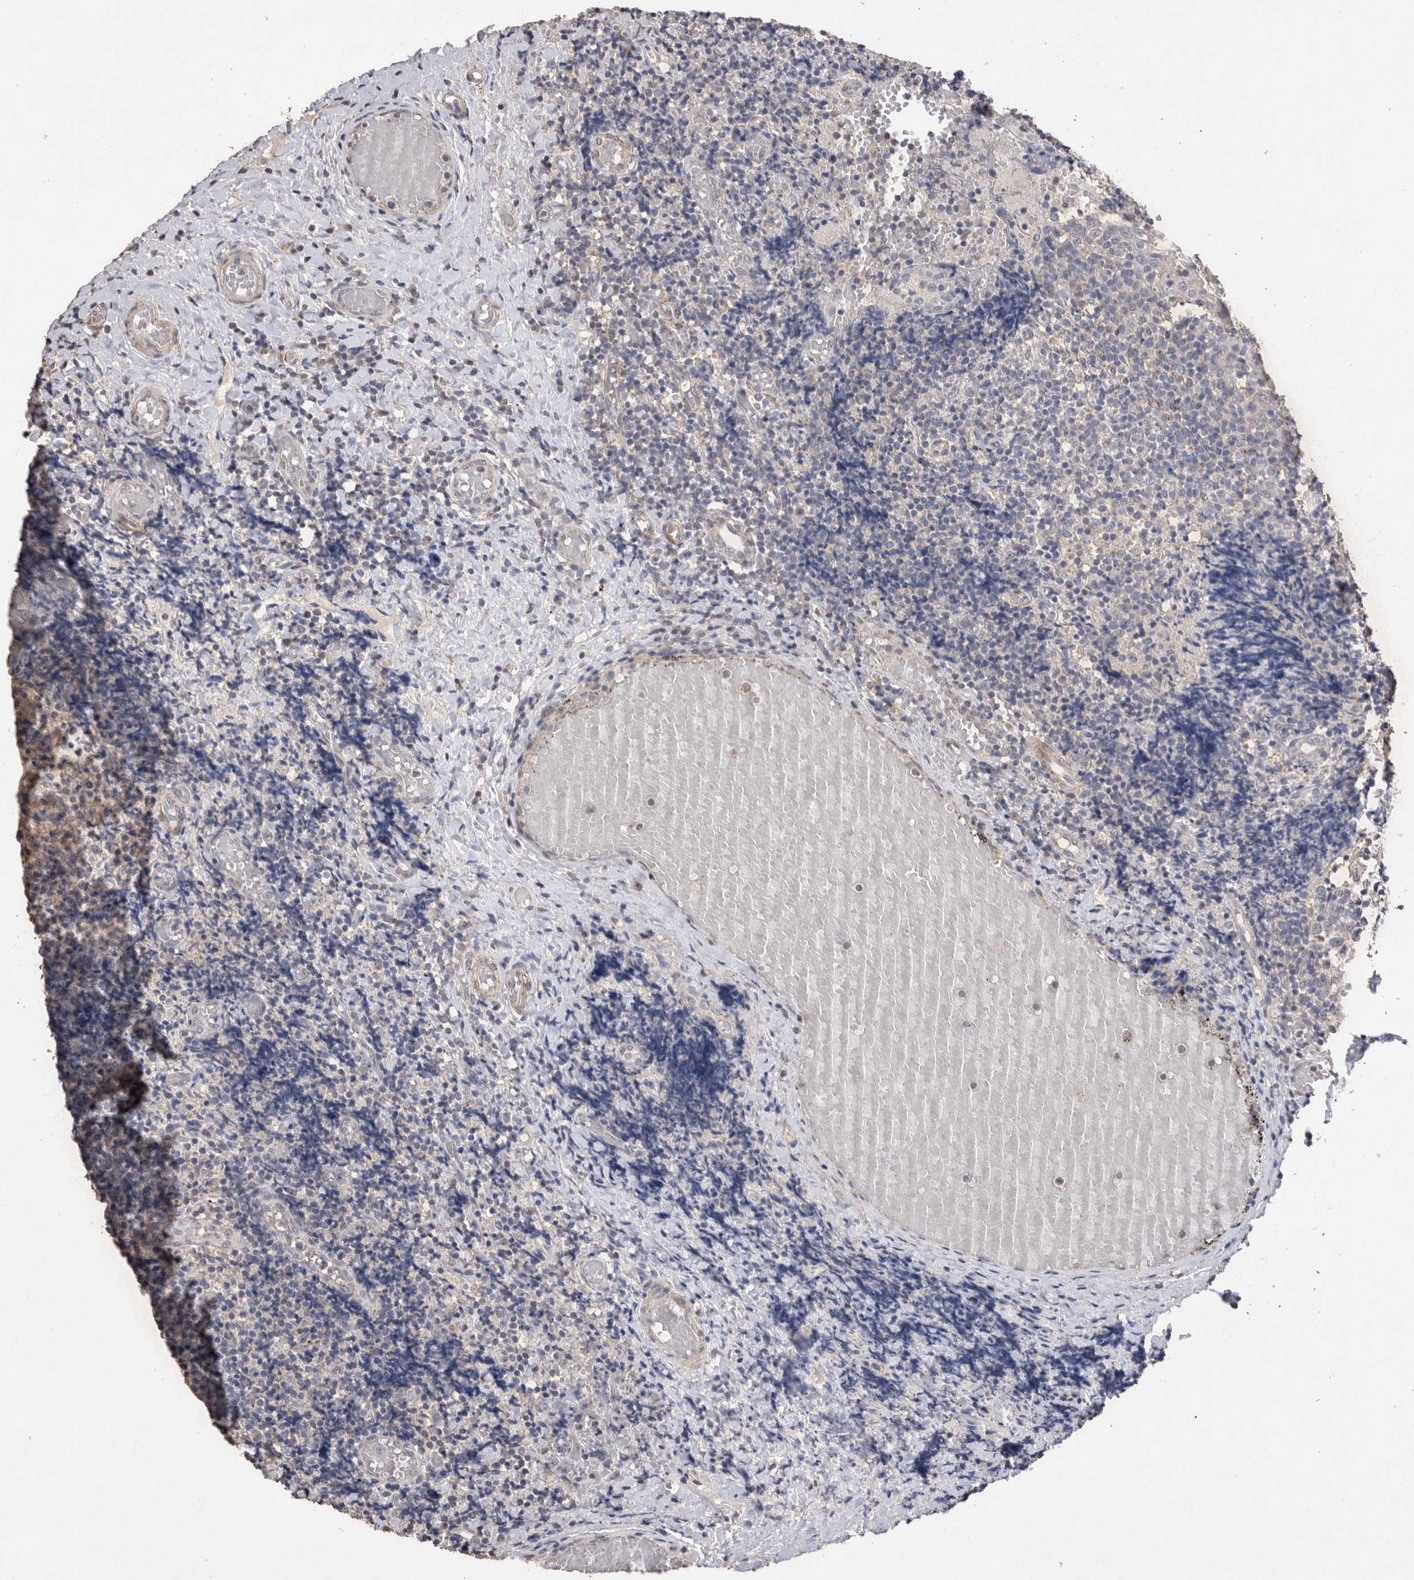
{"staining": {"intensity": "negative", "quantity": "none", "location": "none"}, "tissue": "tonsil", "cell_type": "Germinal center cells", "image_type": "normal", "snomed": [{"axis": "morphology", "description": "Normal tissue, NOS"}, {"axis": "topography", "description": "Tonsil"}], "caption": "The histopathology image exhibits no staining of germinal center cells in unremarkable tonsil. The staining was performed using DAB (3,3'-diaminobenzidine) to visualize the protein expression in brown, while the nuclei were stained in blue with hematoxylin (Magnification: 20x).", "gene": "CDH6", "patient": {"sex": "female", "age": 19}}